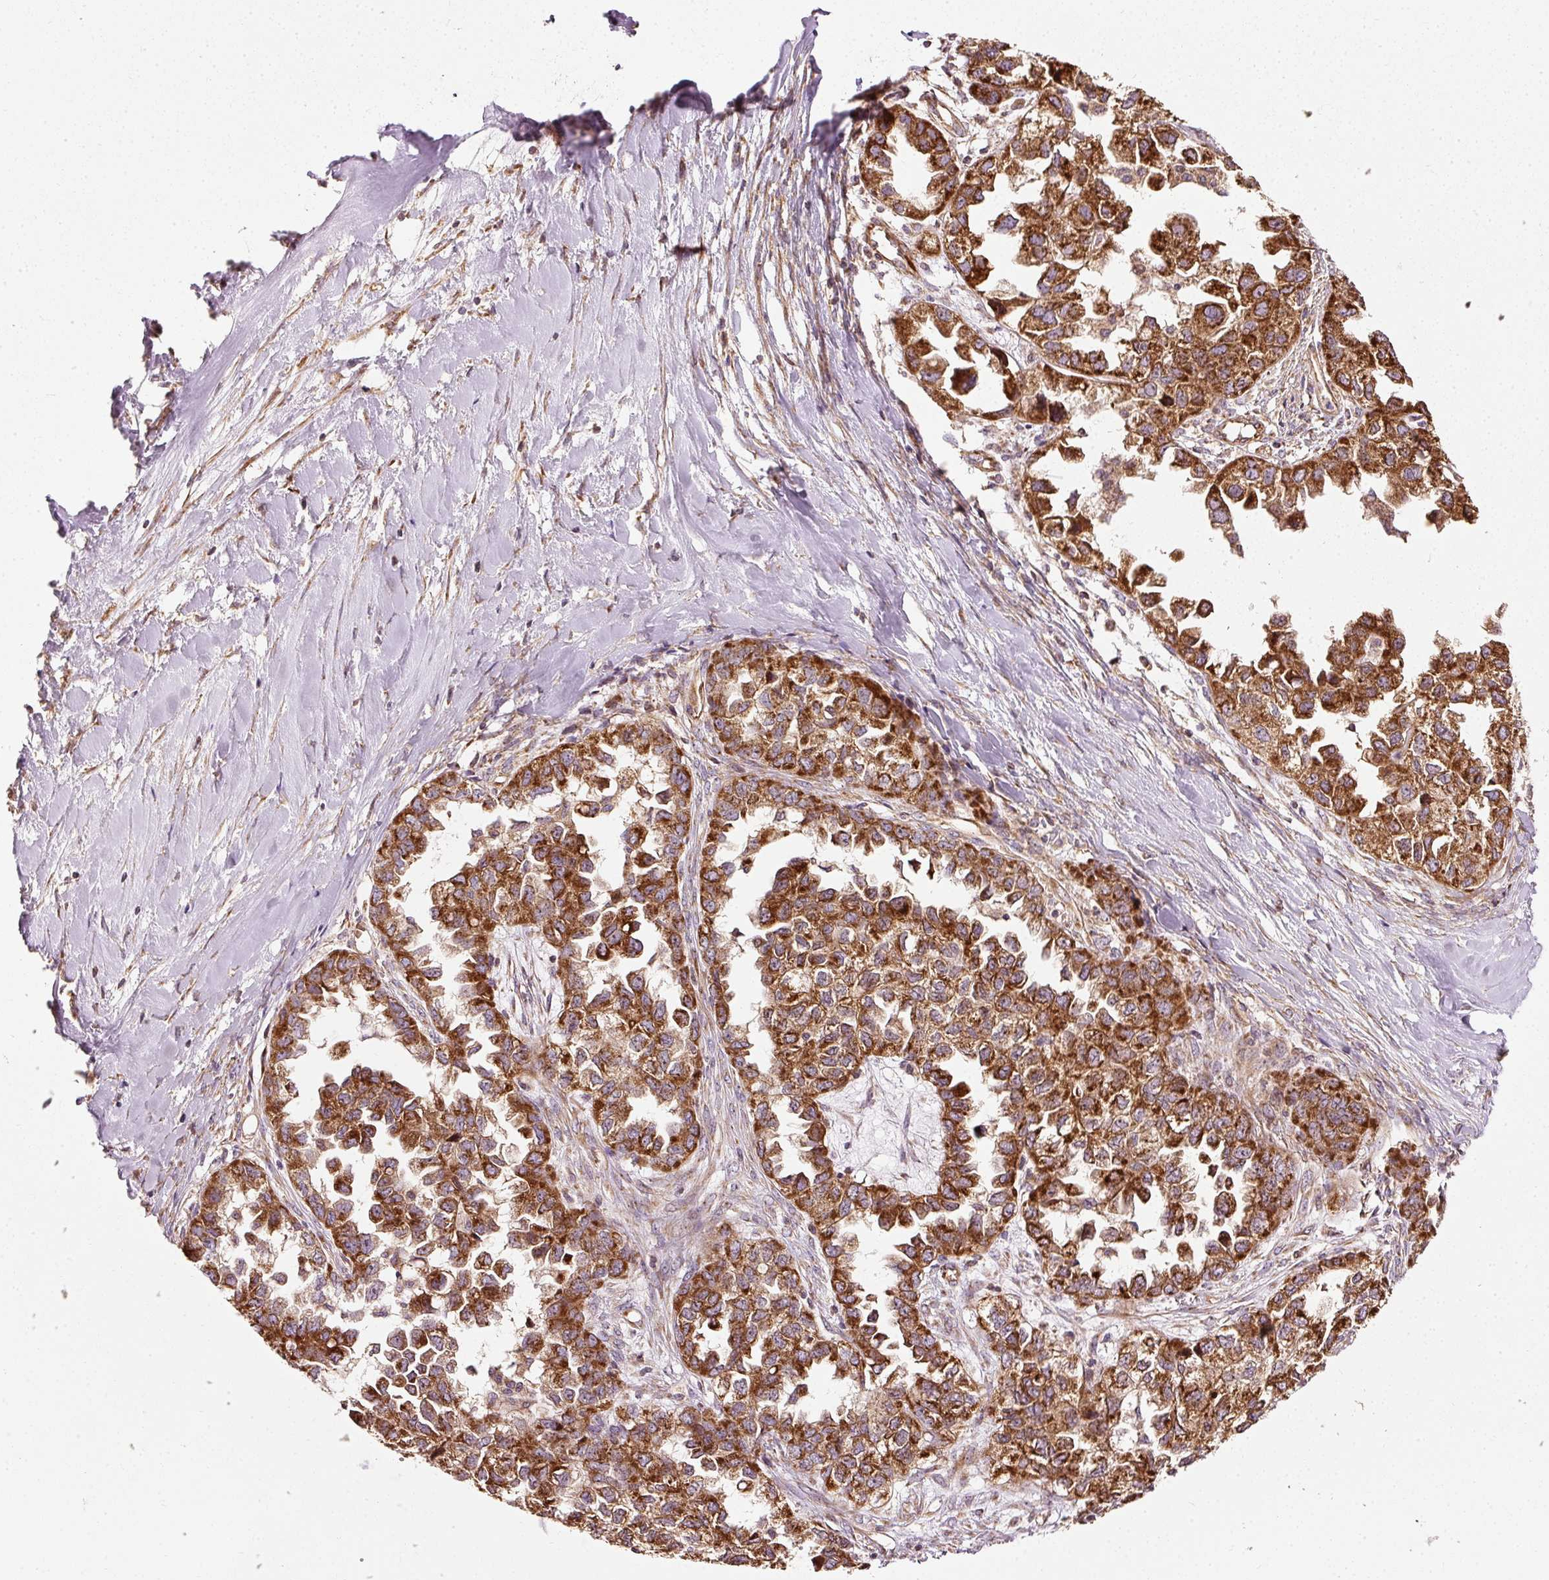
{"staining": {"intensity": "strong", "quantity": ">75%", "location": "cytoplasmic/membranous"}, "tissue": "ovarian cancer", "cell_type": "Tumor cells", "image_type": "cancer", "snomed": [{"axis": "morphology", "description": "Cystadenocarcinoma, serous, NOS"}, {"axis": "topography", "description": "Ovary"}], "caption": "Protein expression by IHC exhibits strong cytoplasmic/membranous expression in approximately >75% of tumor cells in ovarian cancer (serous cystadenocarcinoma).", "gene": "ISCU", "patient": {"sex": "female", "age": 84}}